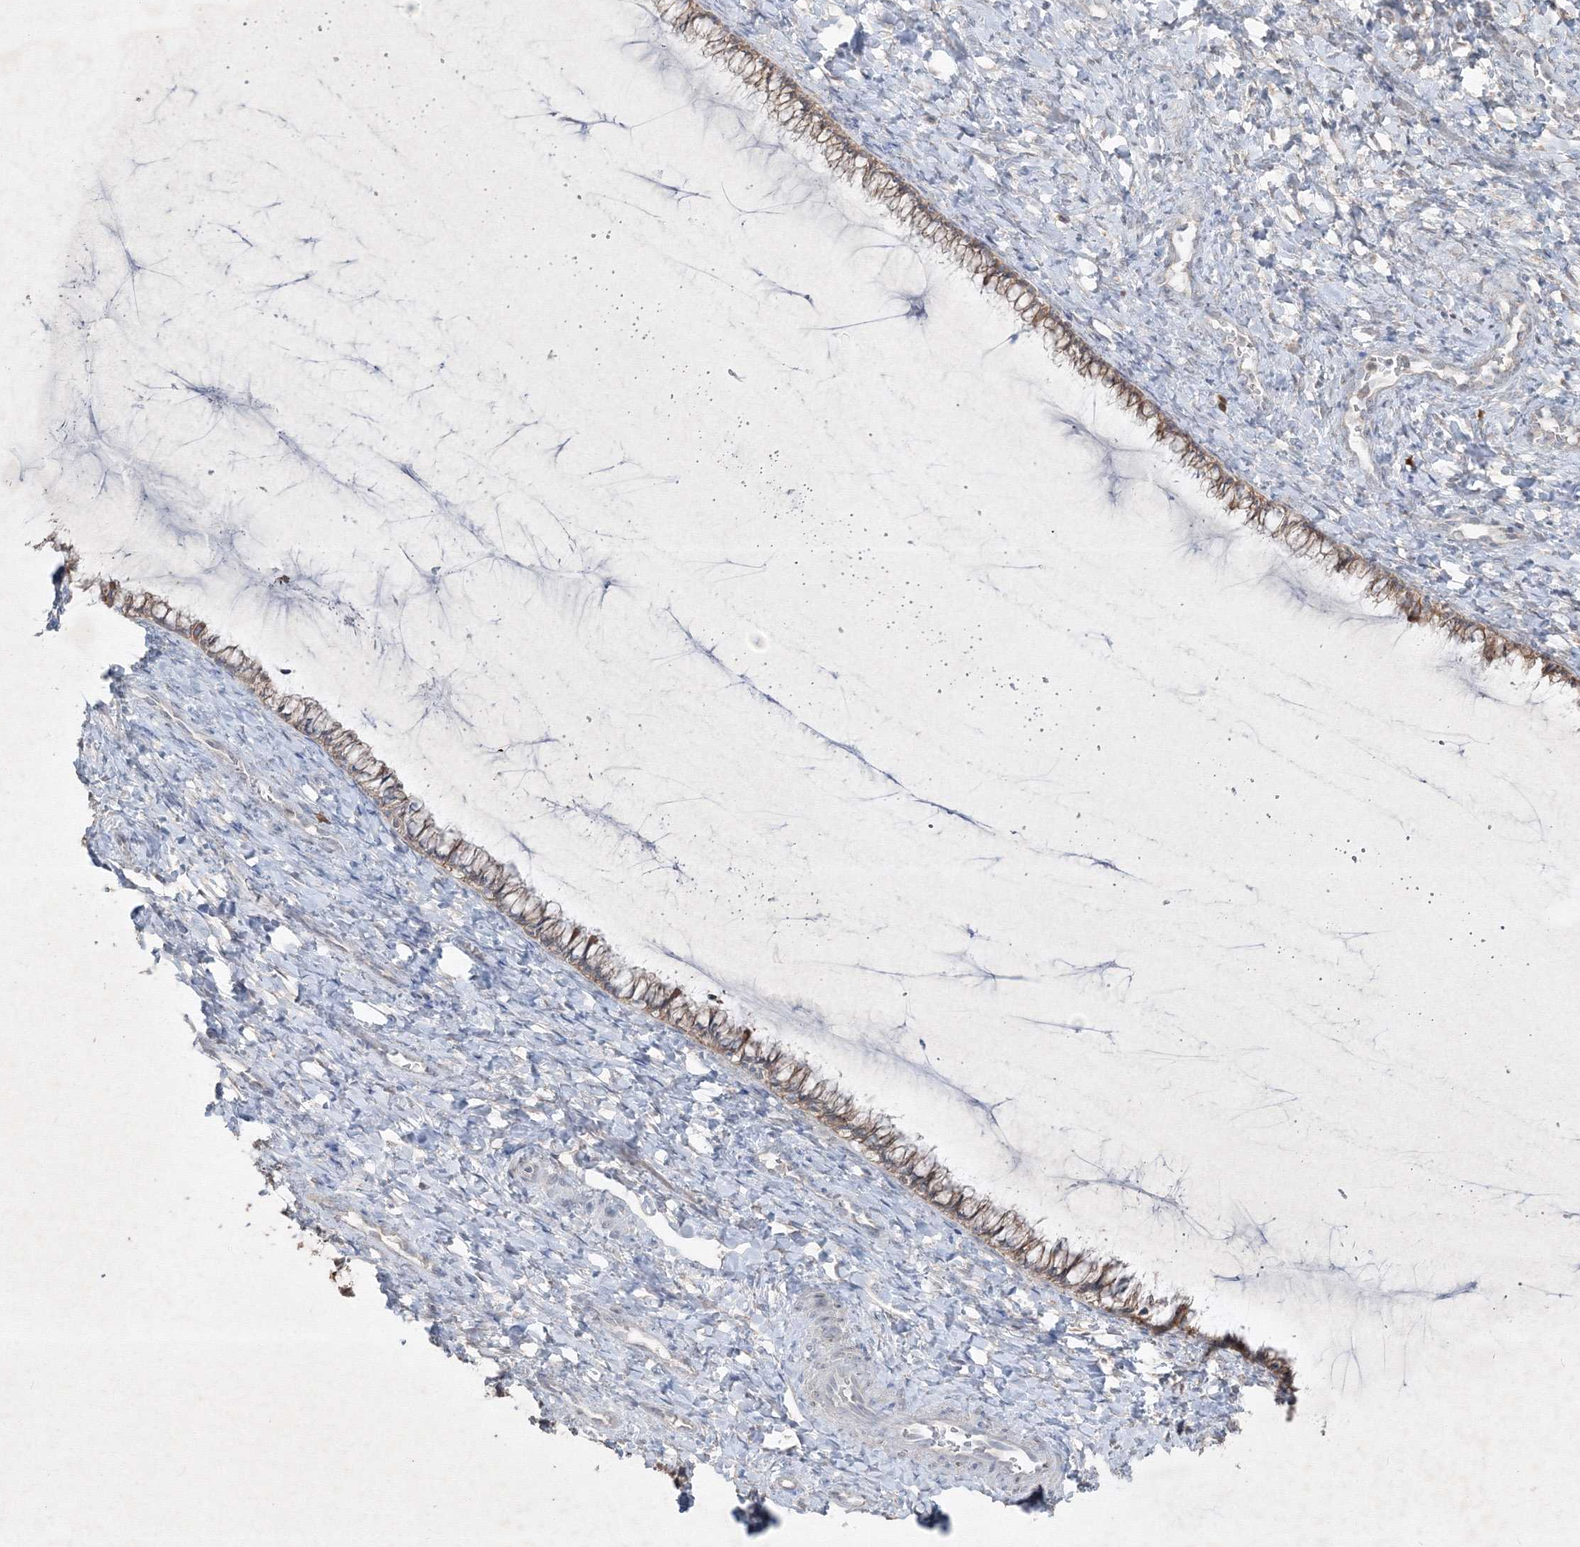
{"staining": {"intensity": "weak", "quantity": ">75%", "location": "cytoplasmic/membranous"}, "tissue": "cervix", "cell_type": "Glandular cells", "image_type": "normal", "snomed": [{"axis": "morphology", "description": "Normal tissue, NOS"}, {"axis": "morphology", "description": "Adenocarcinoma, NOS"}, {"axis": "topography", "description": "Cervix"}], "caption": "Cervix stained with DAB immunohistochemistry (IHC) reveals low levels of weak cytoplasmic/membranous expression in approximately >75% of glandular cells. (DAB IHC with brightfield microscopy, high magnification).", "gene": "IFNAR1", "patient": {"sex": "female", "age": 29}}